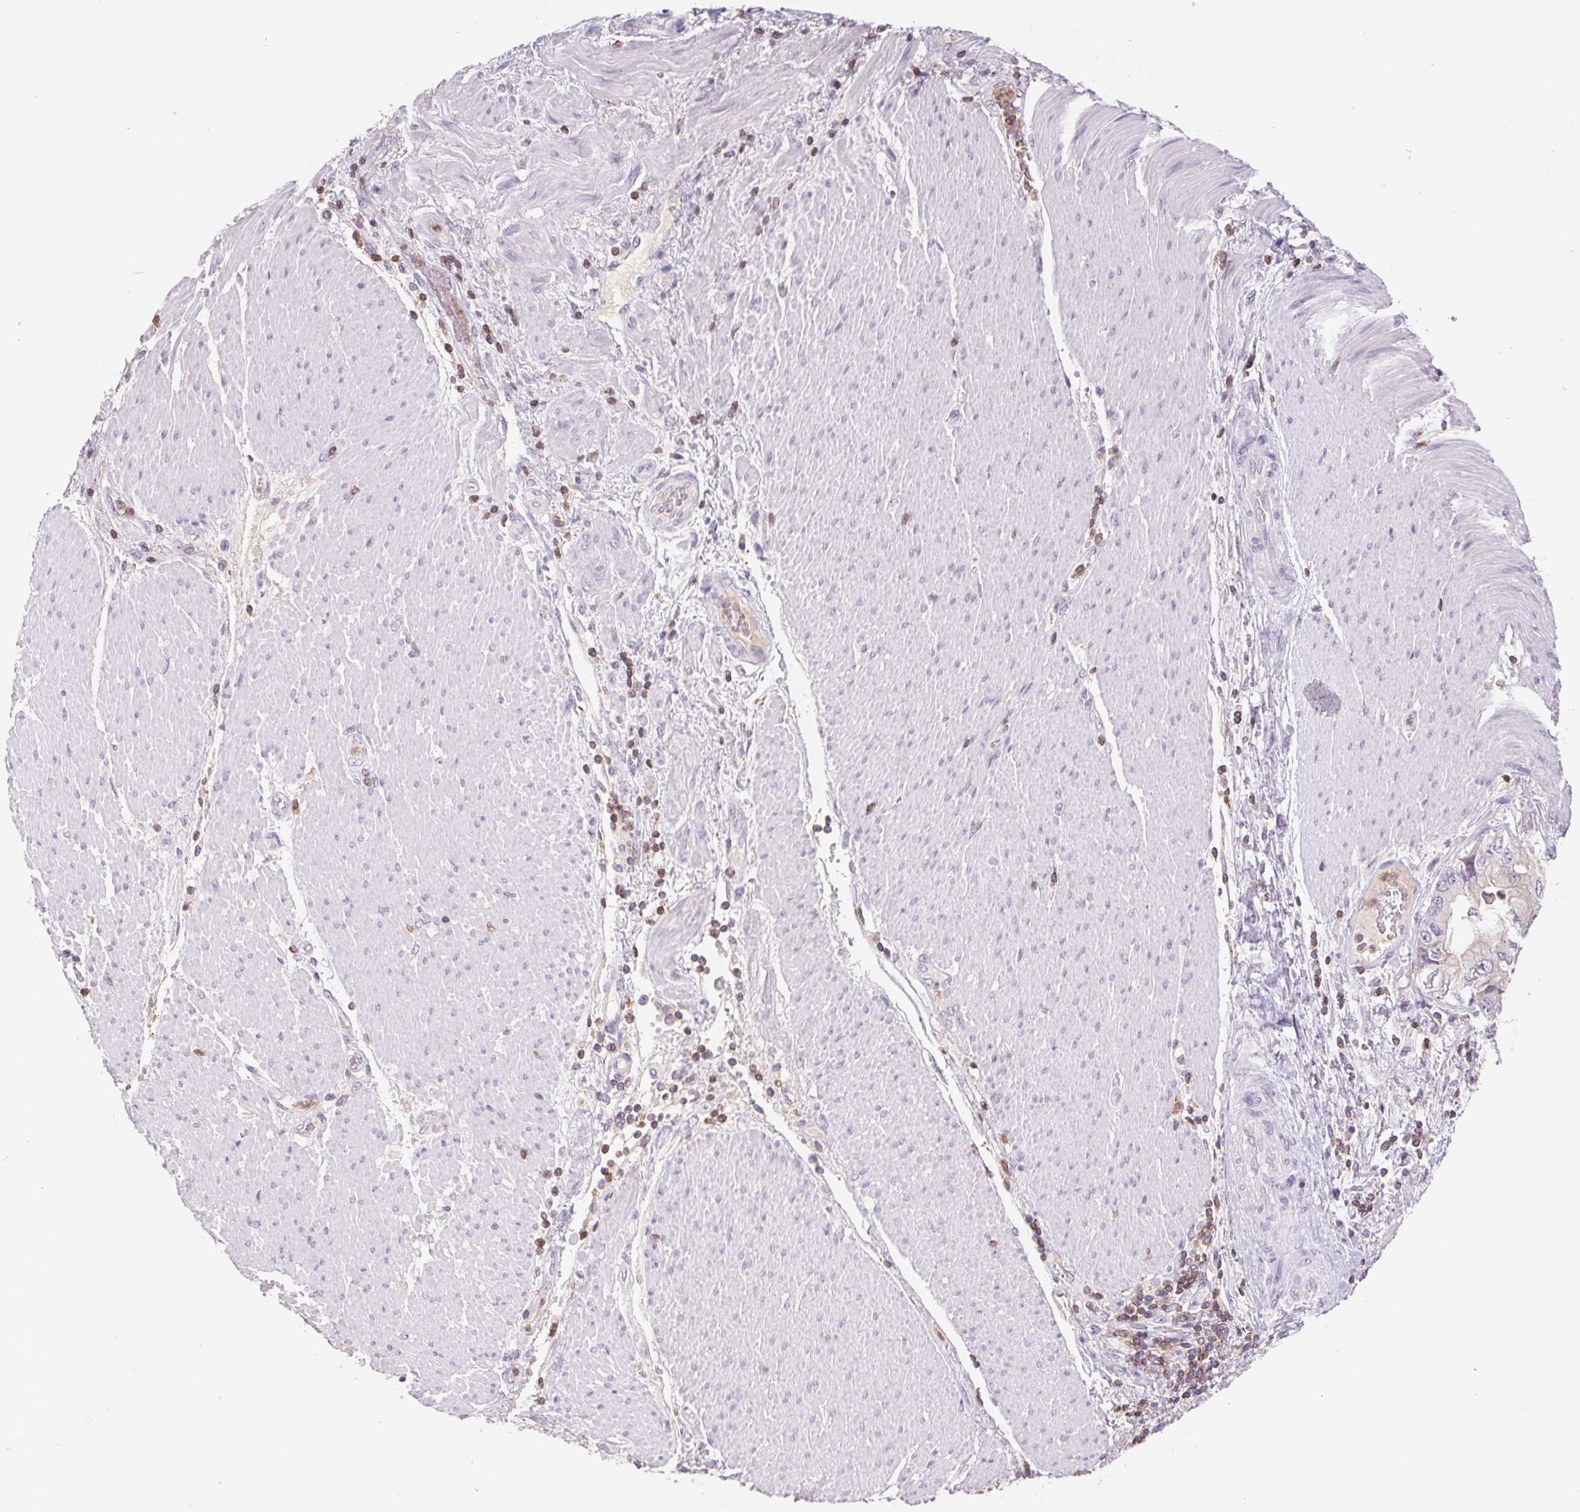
{"staining": {"intensity": "negative", "quantity": "none", "location": "none"}, "tissue": "stomach cancer", "cell_type": "Tumor cells", "image_type": "cancer", "snomed": [{"axis": "morphology", "description": "Adenocarcinoma, NOS"}, {"axis": "topography", "description": "Pancreas"}, {"axis": "topography", "description": "Stomach, upper"}], "caption": "Stomach adenocarcinoma was stained to show a protein in brown. There is no significant positivity in tumor cells.", "gene": "KIF26A", "patient": {"sex": "male", "age": 77}}